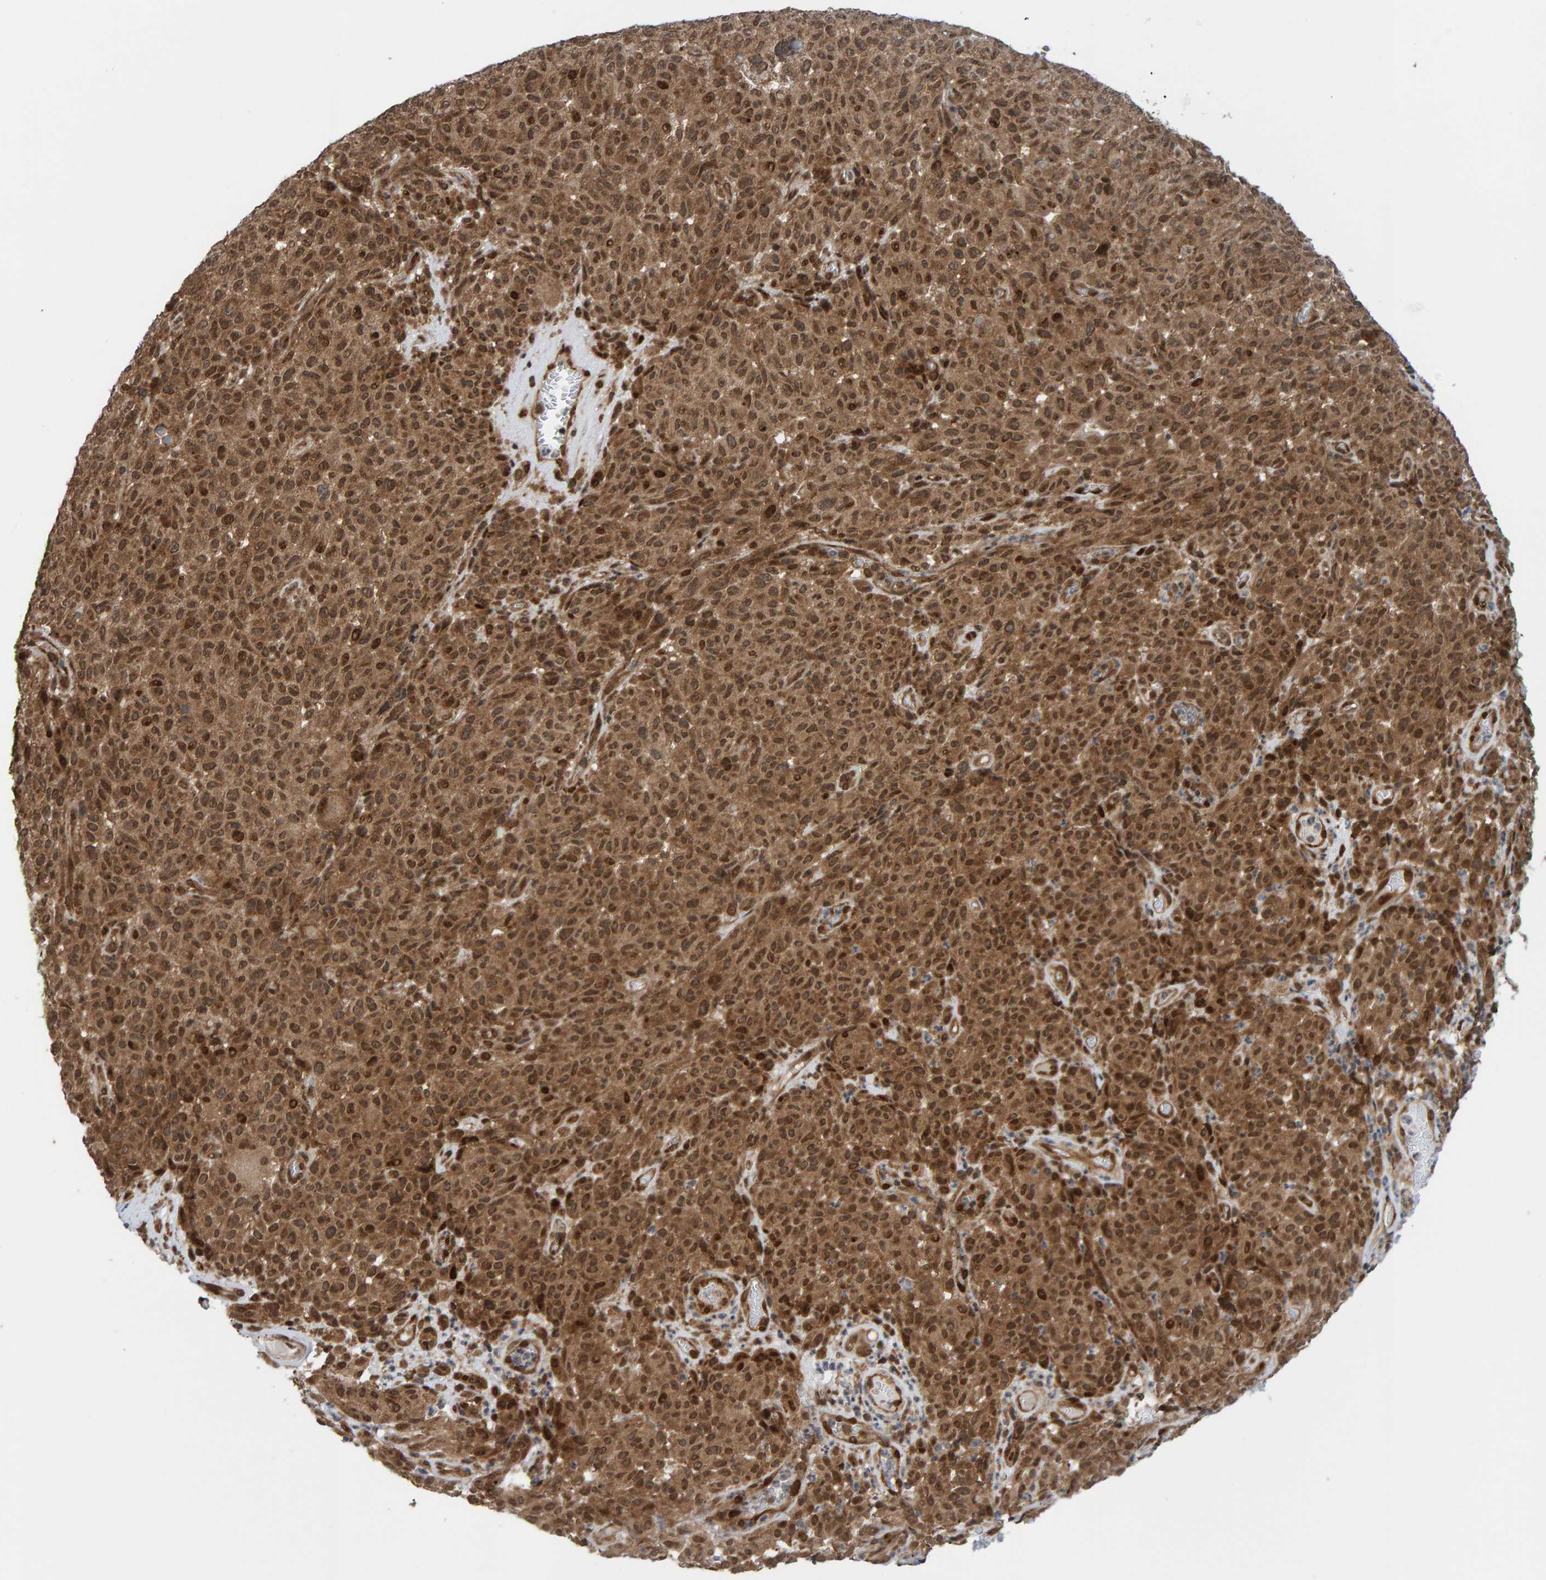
{"staining": {"intensity": "moderate", "quantity": ">75%", "location": "cytoplasmic/membranous,nuclear"}, "tissue": "melanoma", "cell_type": "Tumor cells", "image_type": "cancer", "snomed": [{"axis": "morphology", "description": "Malignant melanoma, NOS"}, {"axis": "topography", "description": "Skin"}], "caption": "Protein staining of melanoma tissue displays moderate cytoplasmic/membranous and nuclear staining in about >75% of tumor cells.", "gene": "ZNF366", "patient": {"sex": "female", "age": 82}}